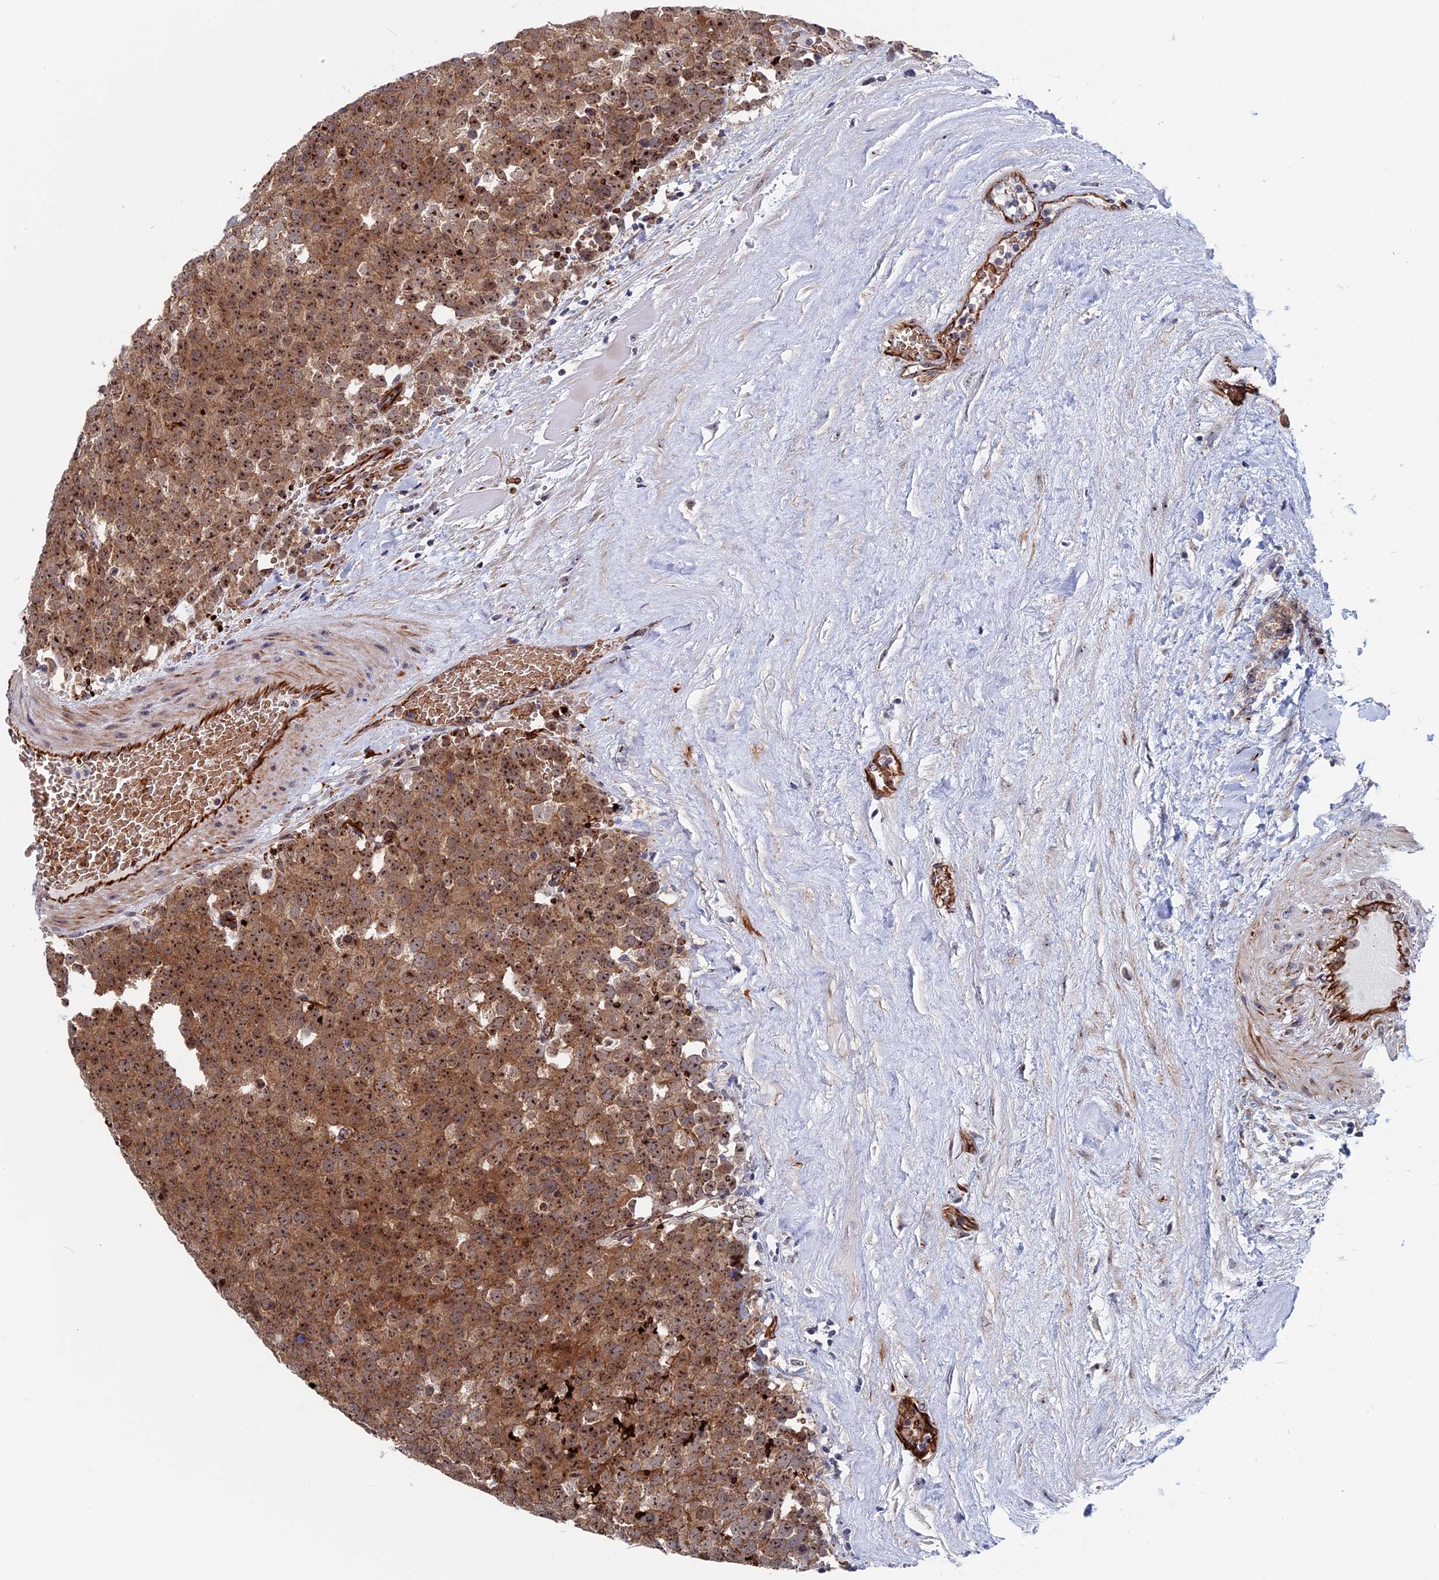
{"staining": {"intensity": "moderate", "quantity": ">75%", "location": "cytoplasmic/membranous,nuclear"}, "tissue": "testis cancer", "cell_type": "Tumor cells", "image_type": "cancer", "snomed": [{"axis": "morphology", "description": "Seminoma, NOS"}, {"axis": "topography", "description": "Testis"}], "caption": "Moderate cytoplasmic/membranous and nuclear protein expression is seen in approximately >75% of tumor cells in seminoma (testis).", "gene": "EXOSC9", "patient": {"sex": "male", "age": 71}}